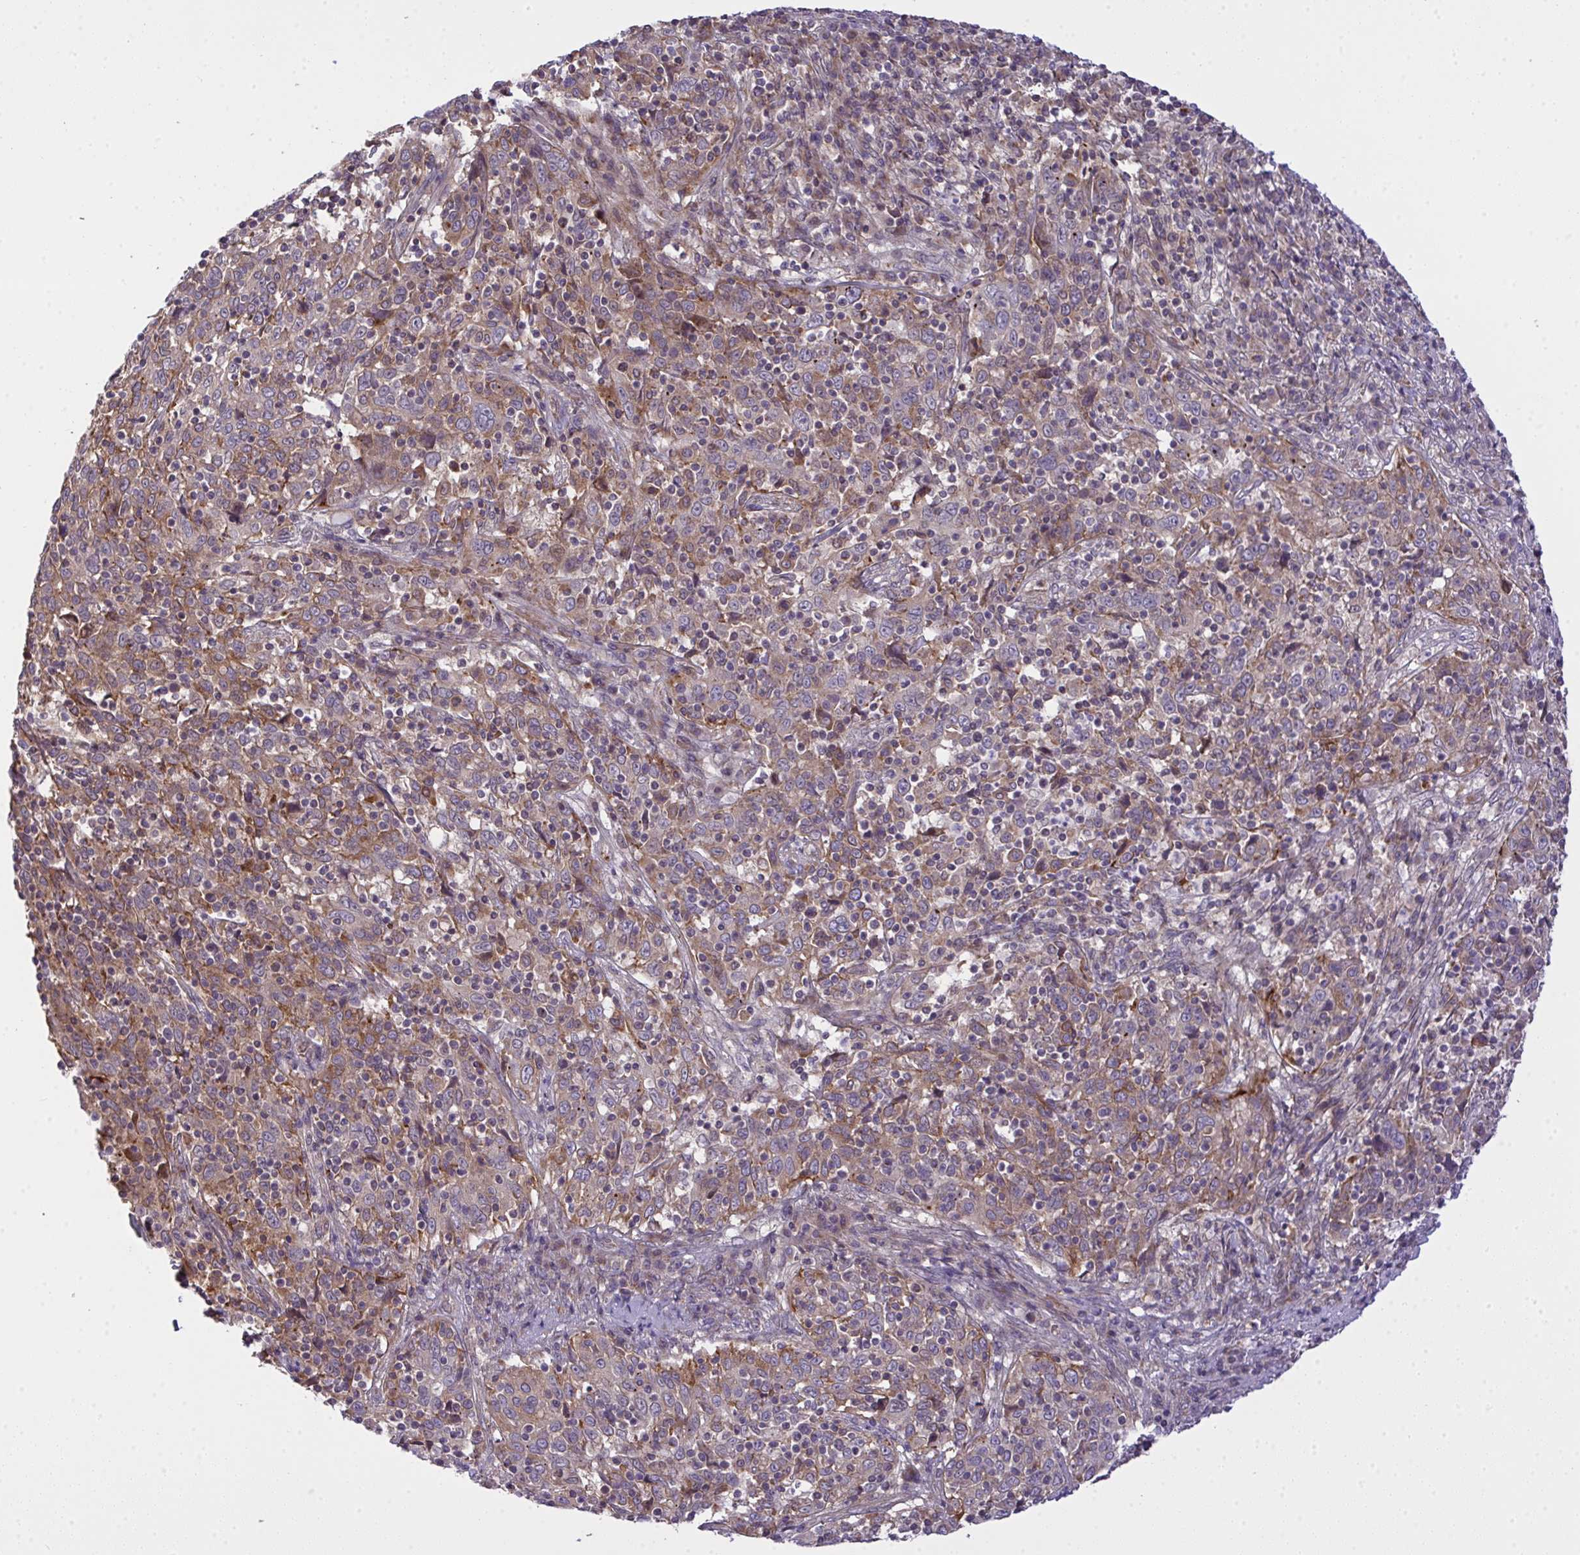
{"staining": {"intensity": "weak", "quantity": "25%-75%", "location": "cytoplasmic/membranous"}, "tissue": "cervical cancer", "cell_type": "Tumor cells", "image_type": "cancer", "snomed": [{"axis": "morphology", "description": "Squamous cell carcinoma, NOS"}, {"axis": "topography", "description": "Cervix"}], "caption": "Cervical cancer stained with immunohistochemistry (IHC) shows weak cytoplasmic/membranous staining in about 25%-75% of tumor cells.", "gene": "SLC9A6", "patient": {"sex": "female", "age": 46}}